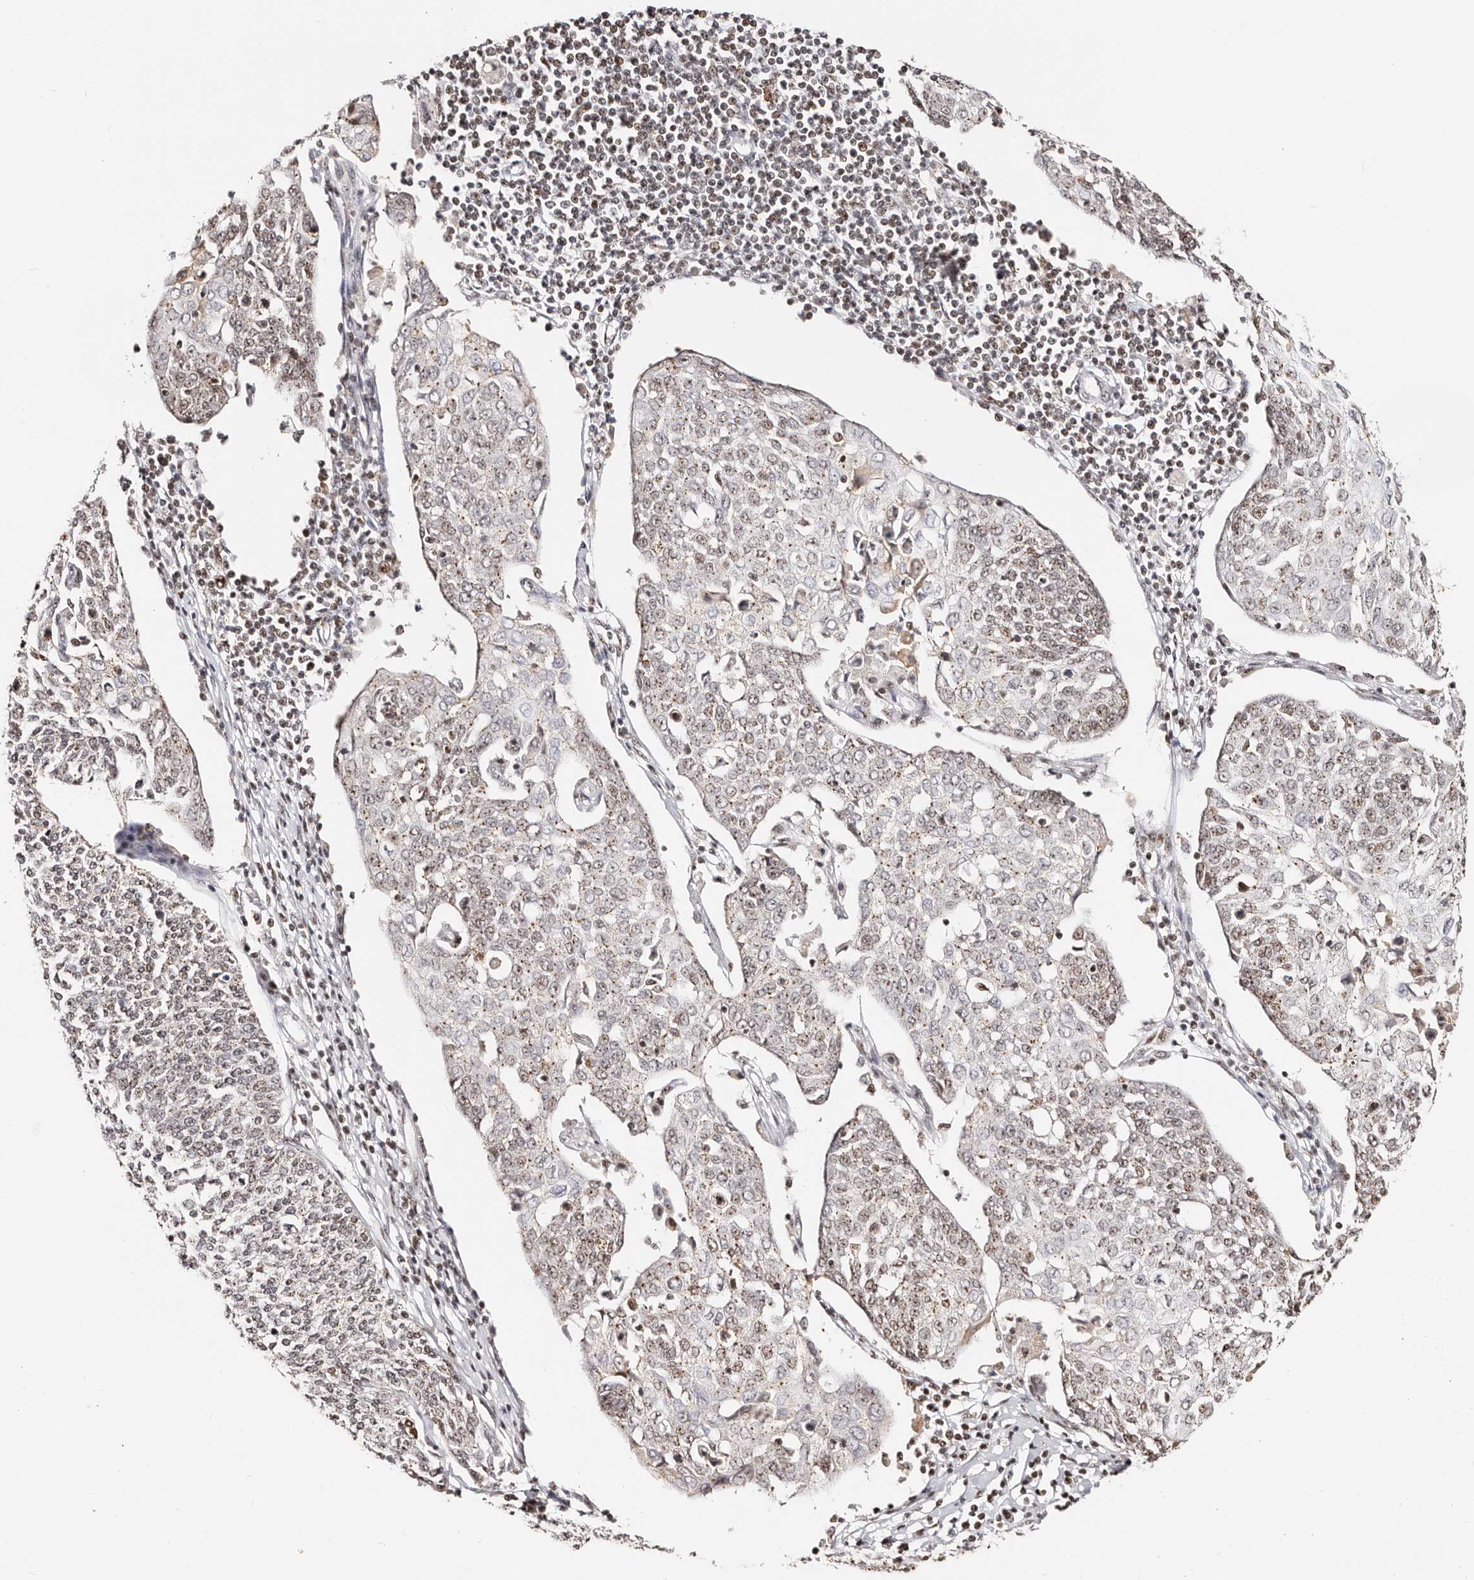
{"staining": {"intensity": "moderate", "quantity": ">75%", "location": "nuclear"}, "tissue": "cervical cancer", "cell_type": "Tumor cells", "image_type": "cancer", "snomed": [{"axis": "morphology", "description": "Squamous cell carcinoma, NOS"}, {"axis": "topography", "description": "Cervix"}], "caption": "A brown stain shows moderate nuclear staining of a protein in human cervical cancer tumor cells.", "gene": "IQGAP3", "patient": {"sex": "female", "age": 34}}